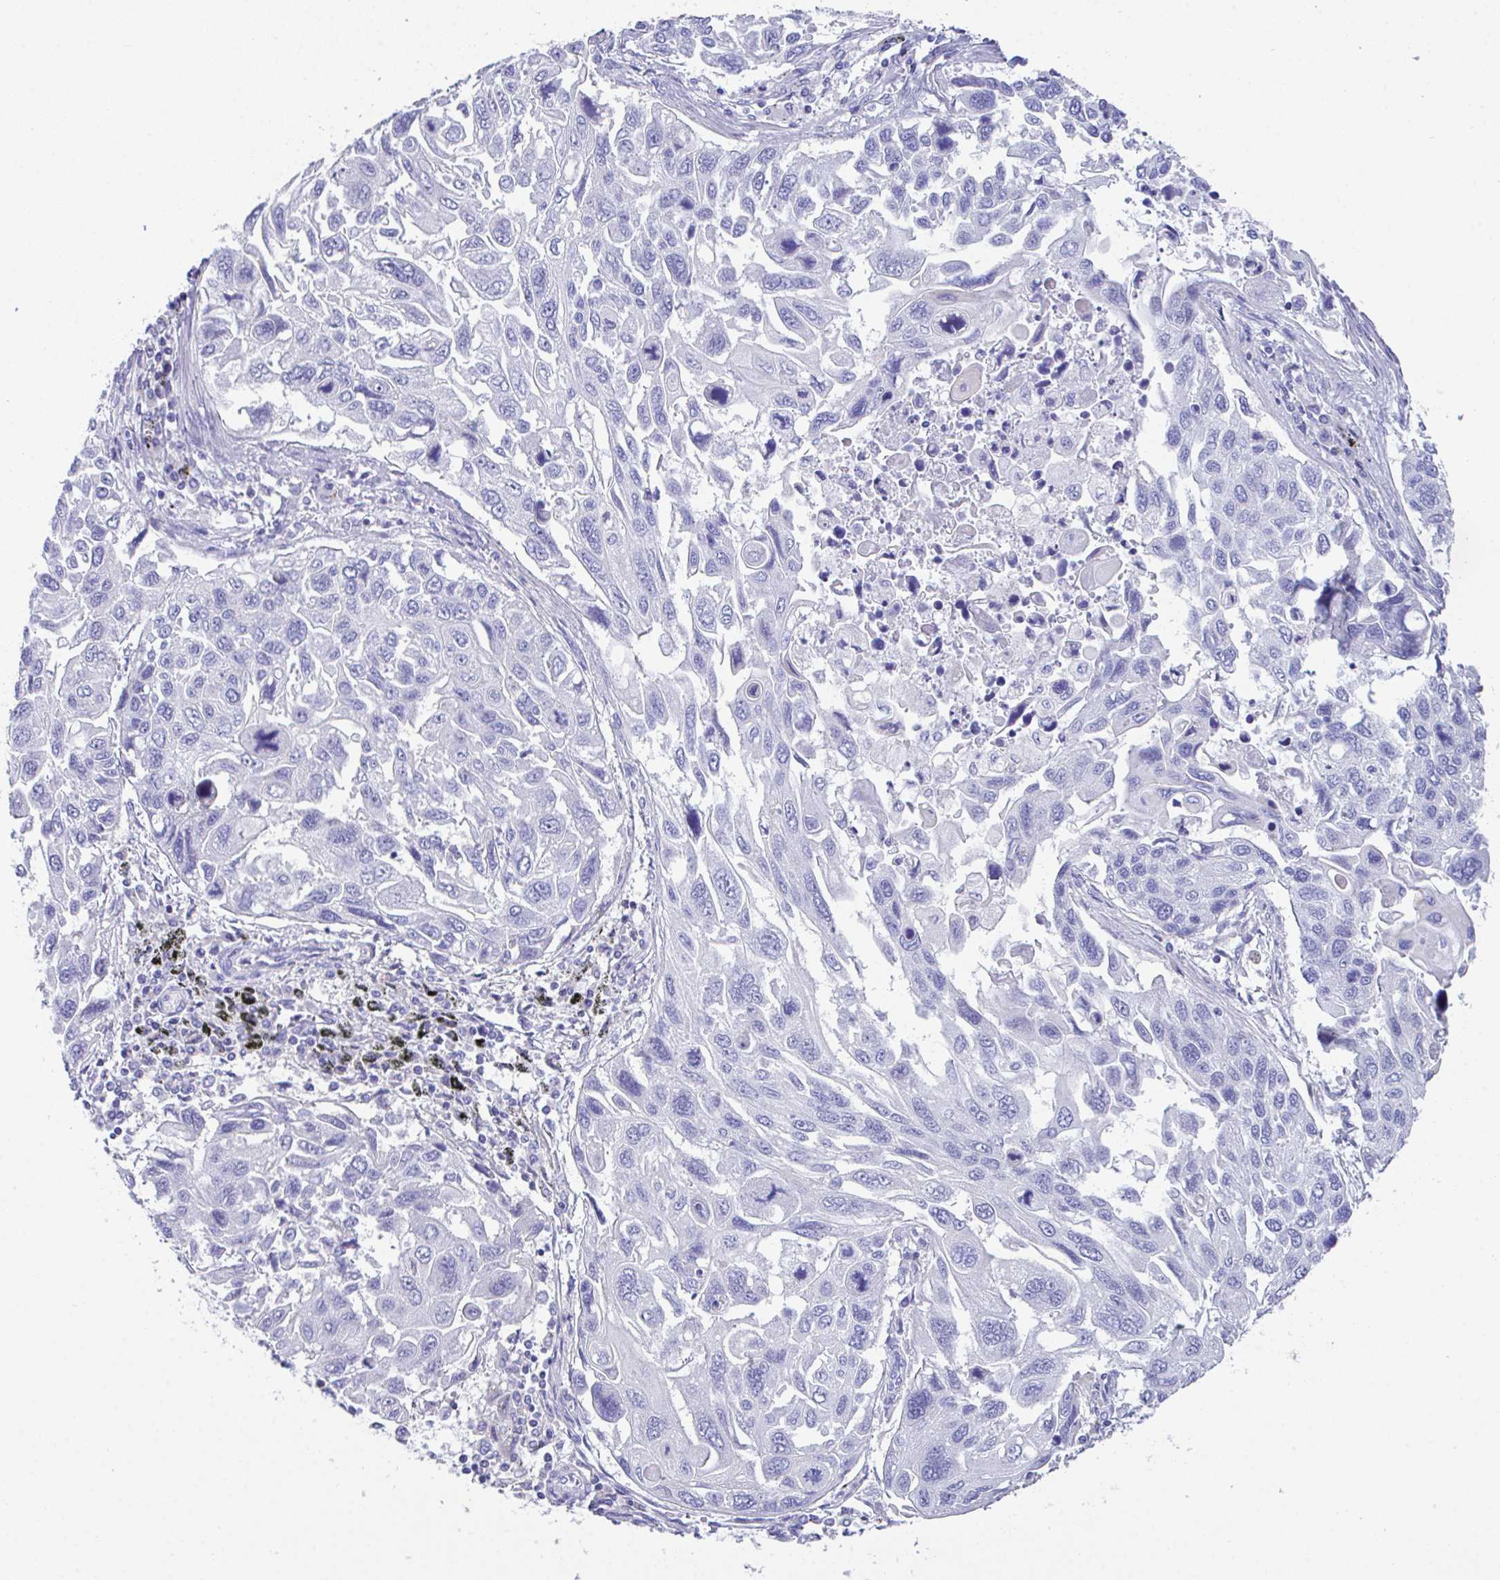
{"staining": {"intensity": "negative", "quantity": "none", "location": "none"}, "tissue": "lung cancer", "cell_type": "Tumor cells", "image_type": "cancer", "snomed": [{"axis": "morphology", "description": "Squamous cell carcinoma, NOS"}, {"axis": "topography", "description": "Lung"}], "caption": "There is no significant staining in tumor cells of lung squamous cell carcinoma. (DAB (3,3'-diaminobenzidine) immunohistochemistry (IHC) with hematoxylin counter stain).", "gene": "SLC16A6", "patient": {"sex": "male", "age": 62}}